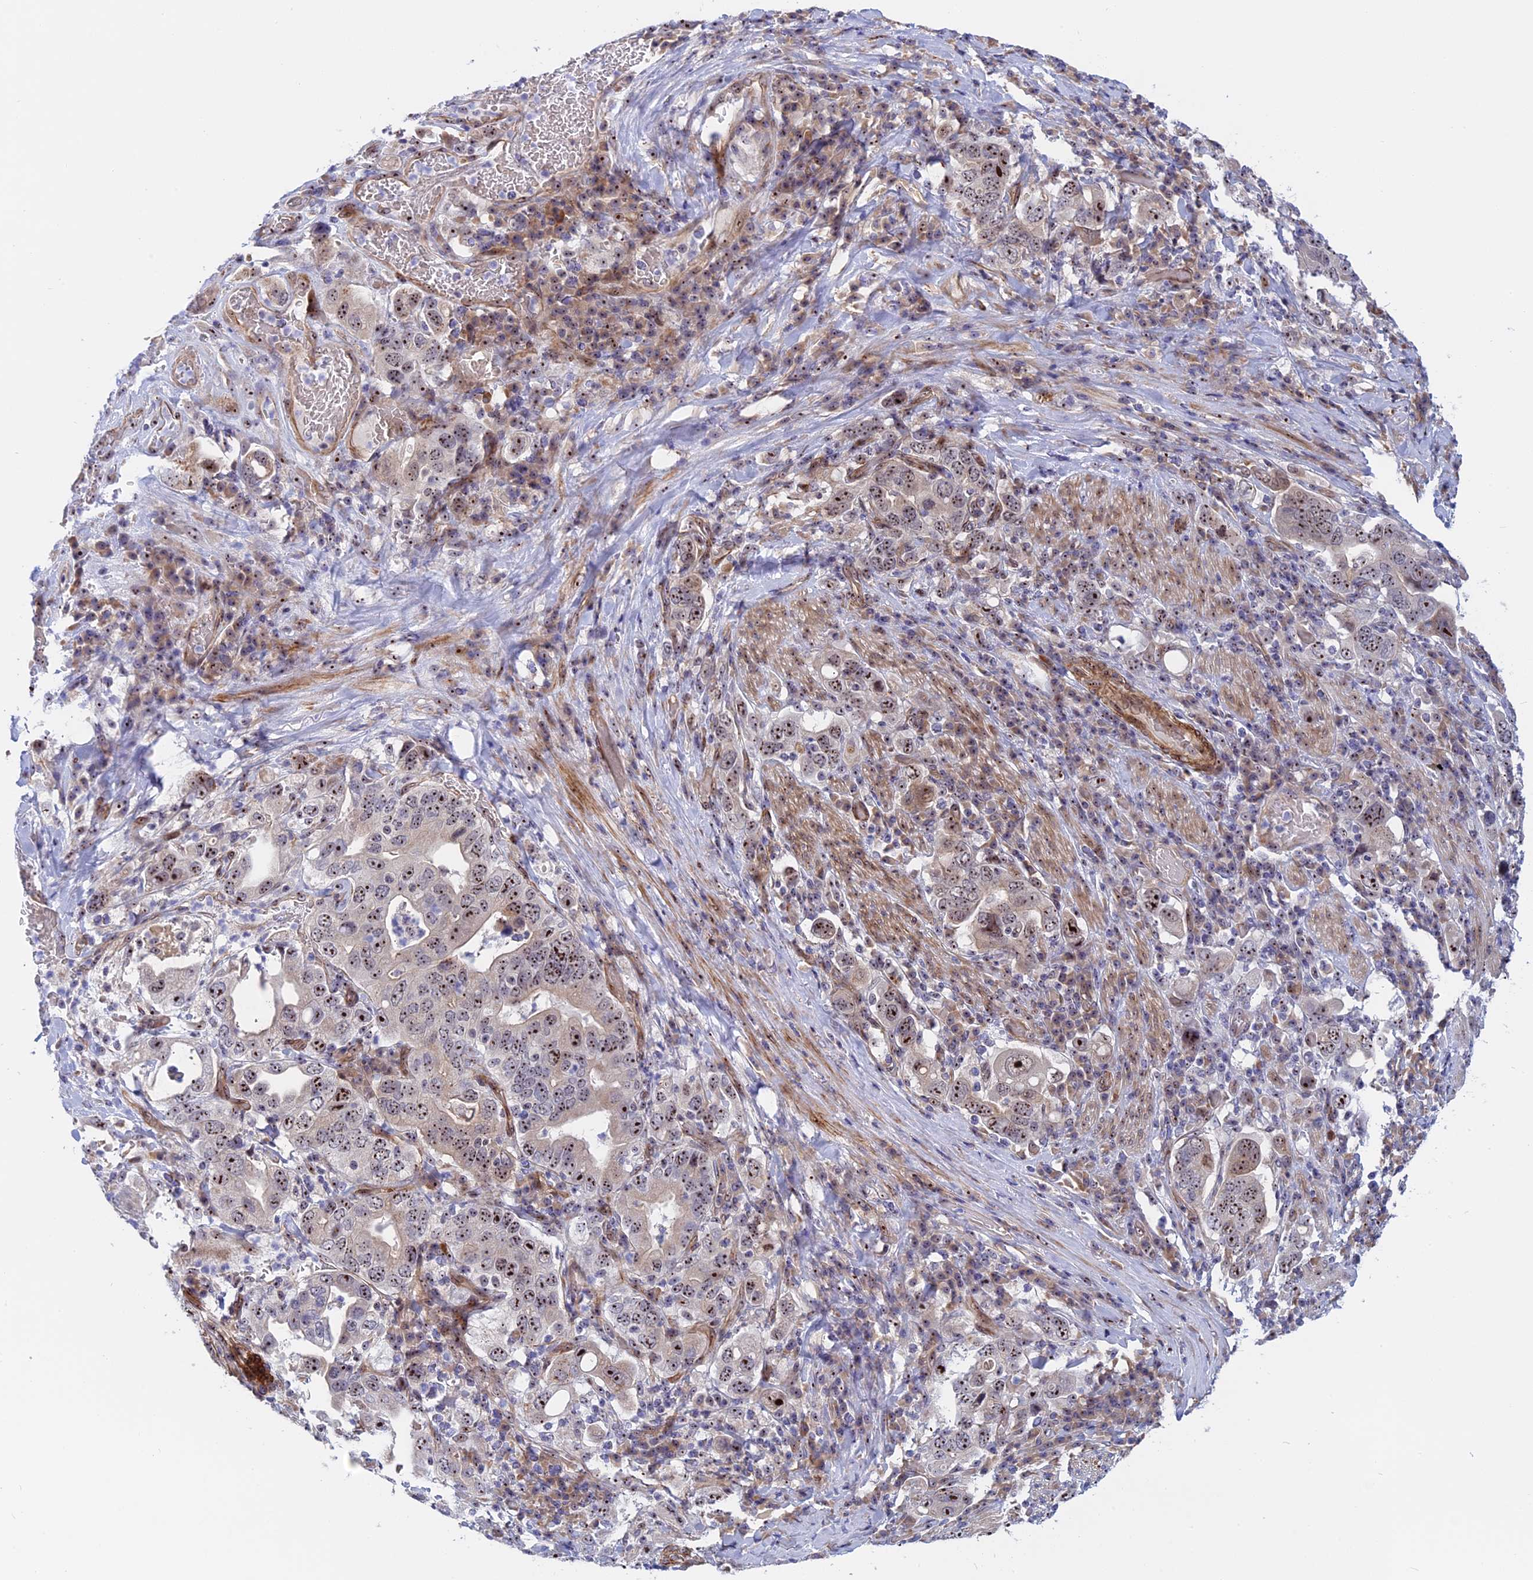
{"staining": {"intensity": "moderate", "quantity": ">75%", "location": "nuclear"}, "tissue": "stomach cancer", "cell_type": "Tumor cells", "image_type": "cancer", "snomed": [{"axis": "morphology", "description": "Adenocarcinoma, NOS"}, {"axis": "topography", "description": "Stomach, upper"}], "caption": "IHC of human adenocarcinoma (stomach) demonstrates medium levels of moderate nuclear positivity in about >75% of tumor cells.", "gene": "DBNDD1", "patient": {"sex": "male", "age": 62}}